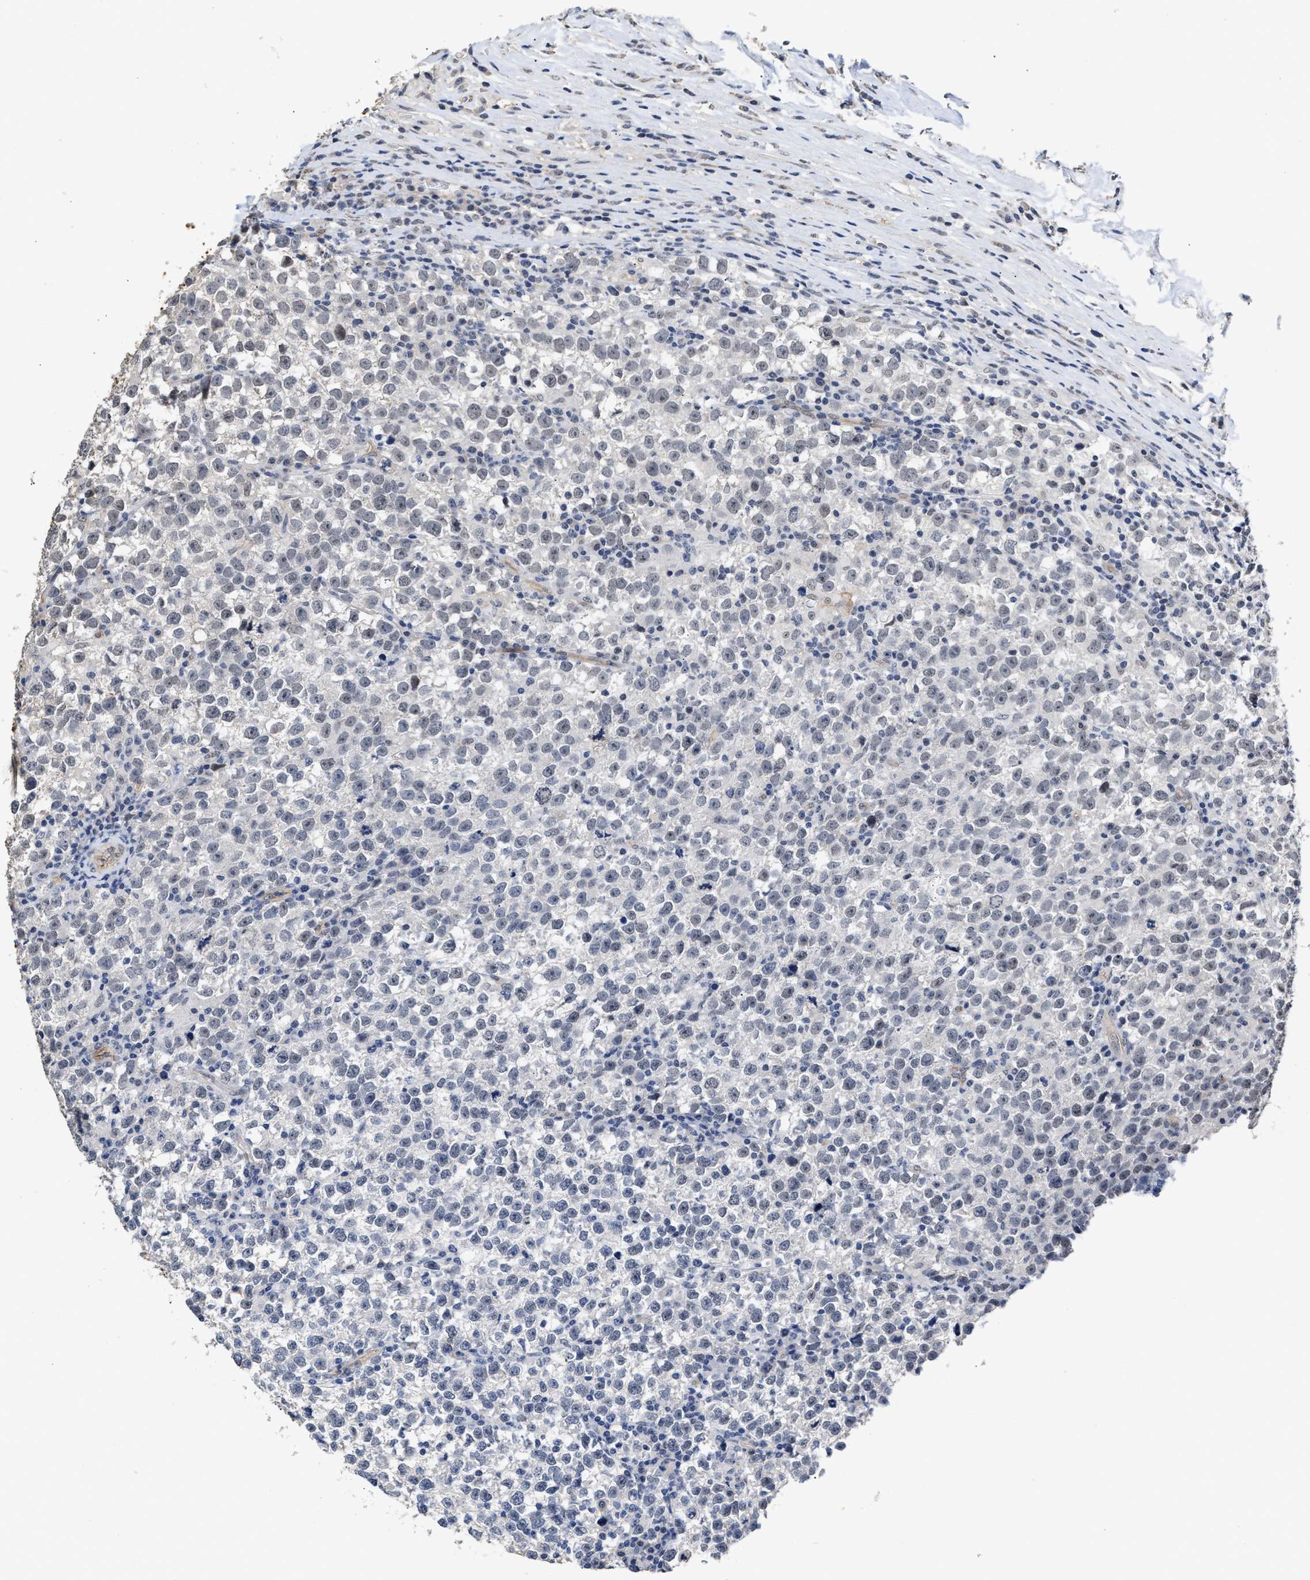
{"staining": {"intensity": "negative", "quantity": "none", "location": "none"}, "tissue": "testis cancer", "cell_type": "Tumor cells", "image_type": "cancer", "snomed": [{"axis": "morphology", "description": "Normal tissue, NOS"}, {"axis": "morphology", "description": "Seminoma, NOS"}, {"axis": "topography", "description": "Testis"}], "caption": "Seminoma (testis) was stained to show a protein in brown. There is no significant staining in tumor cells. (Stains: DAB IHC with hematoxylin counter stain, Microscopy: brightfield microscopy at high magnification).", "gene": "AHNAK2", "patient": {"sex": "male", "age": 43}}